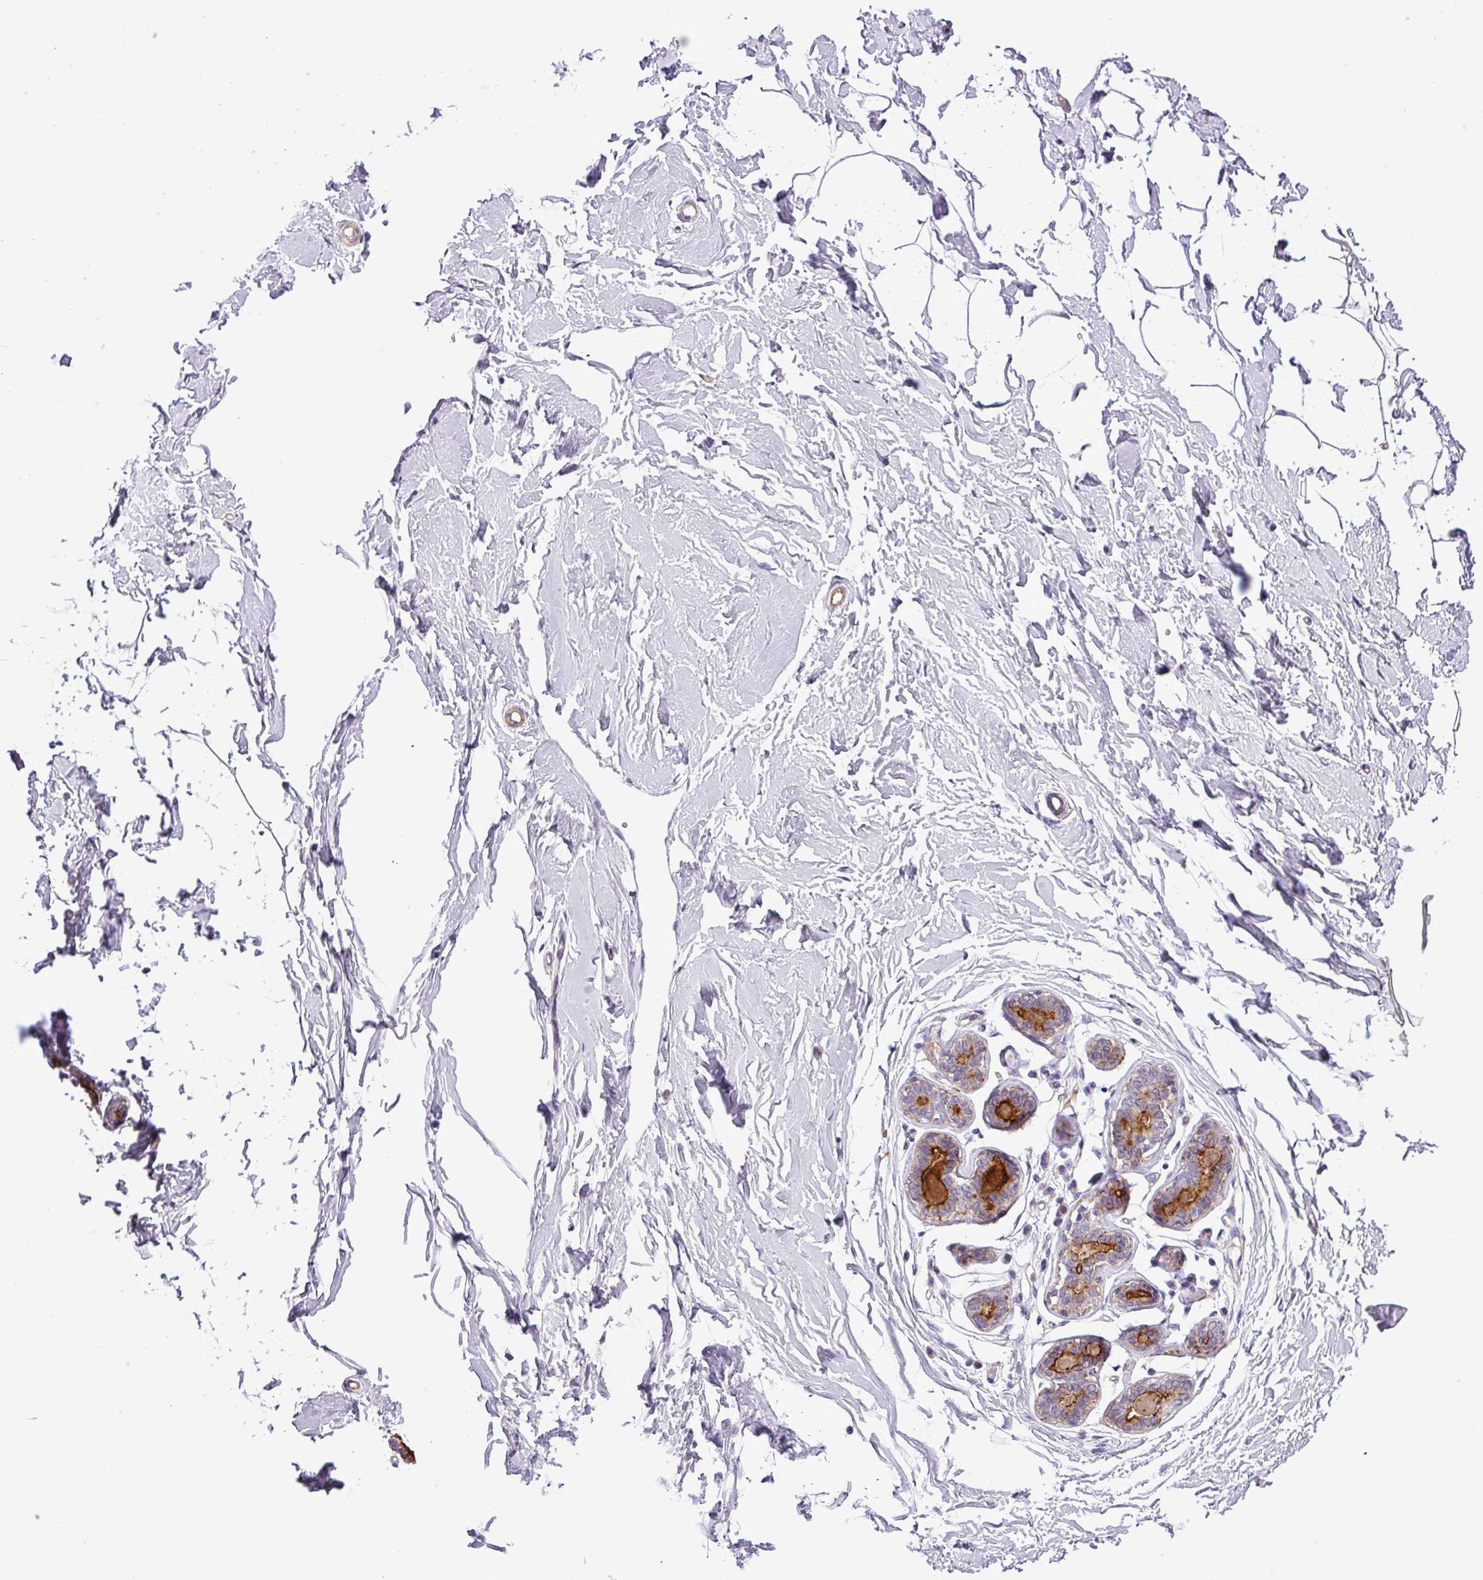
{"staining": {"intensity": "negative", "quantity": "none", "location": "none"}, "tissue": "breast", "cell_type": "Adipocytes", "image_type": "normal", "snomed": [{"axis": "morphology", "description": "Normal tissue, NOS"}, {"axis": "topography", "description": "Breast"}], "caption": "Adipocytes show no significant positivity in benign breast. (DAB (3,3'-diaminobenzidine) IHC visualized using brightfield microscopy, high magnification).", "gene": "NBEAL2", "patient": {"sex": "female", "age": 23}}